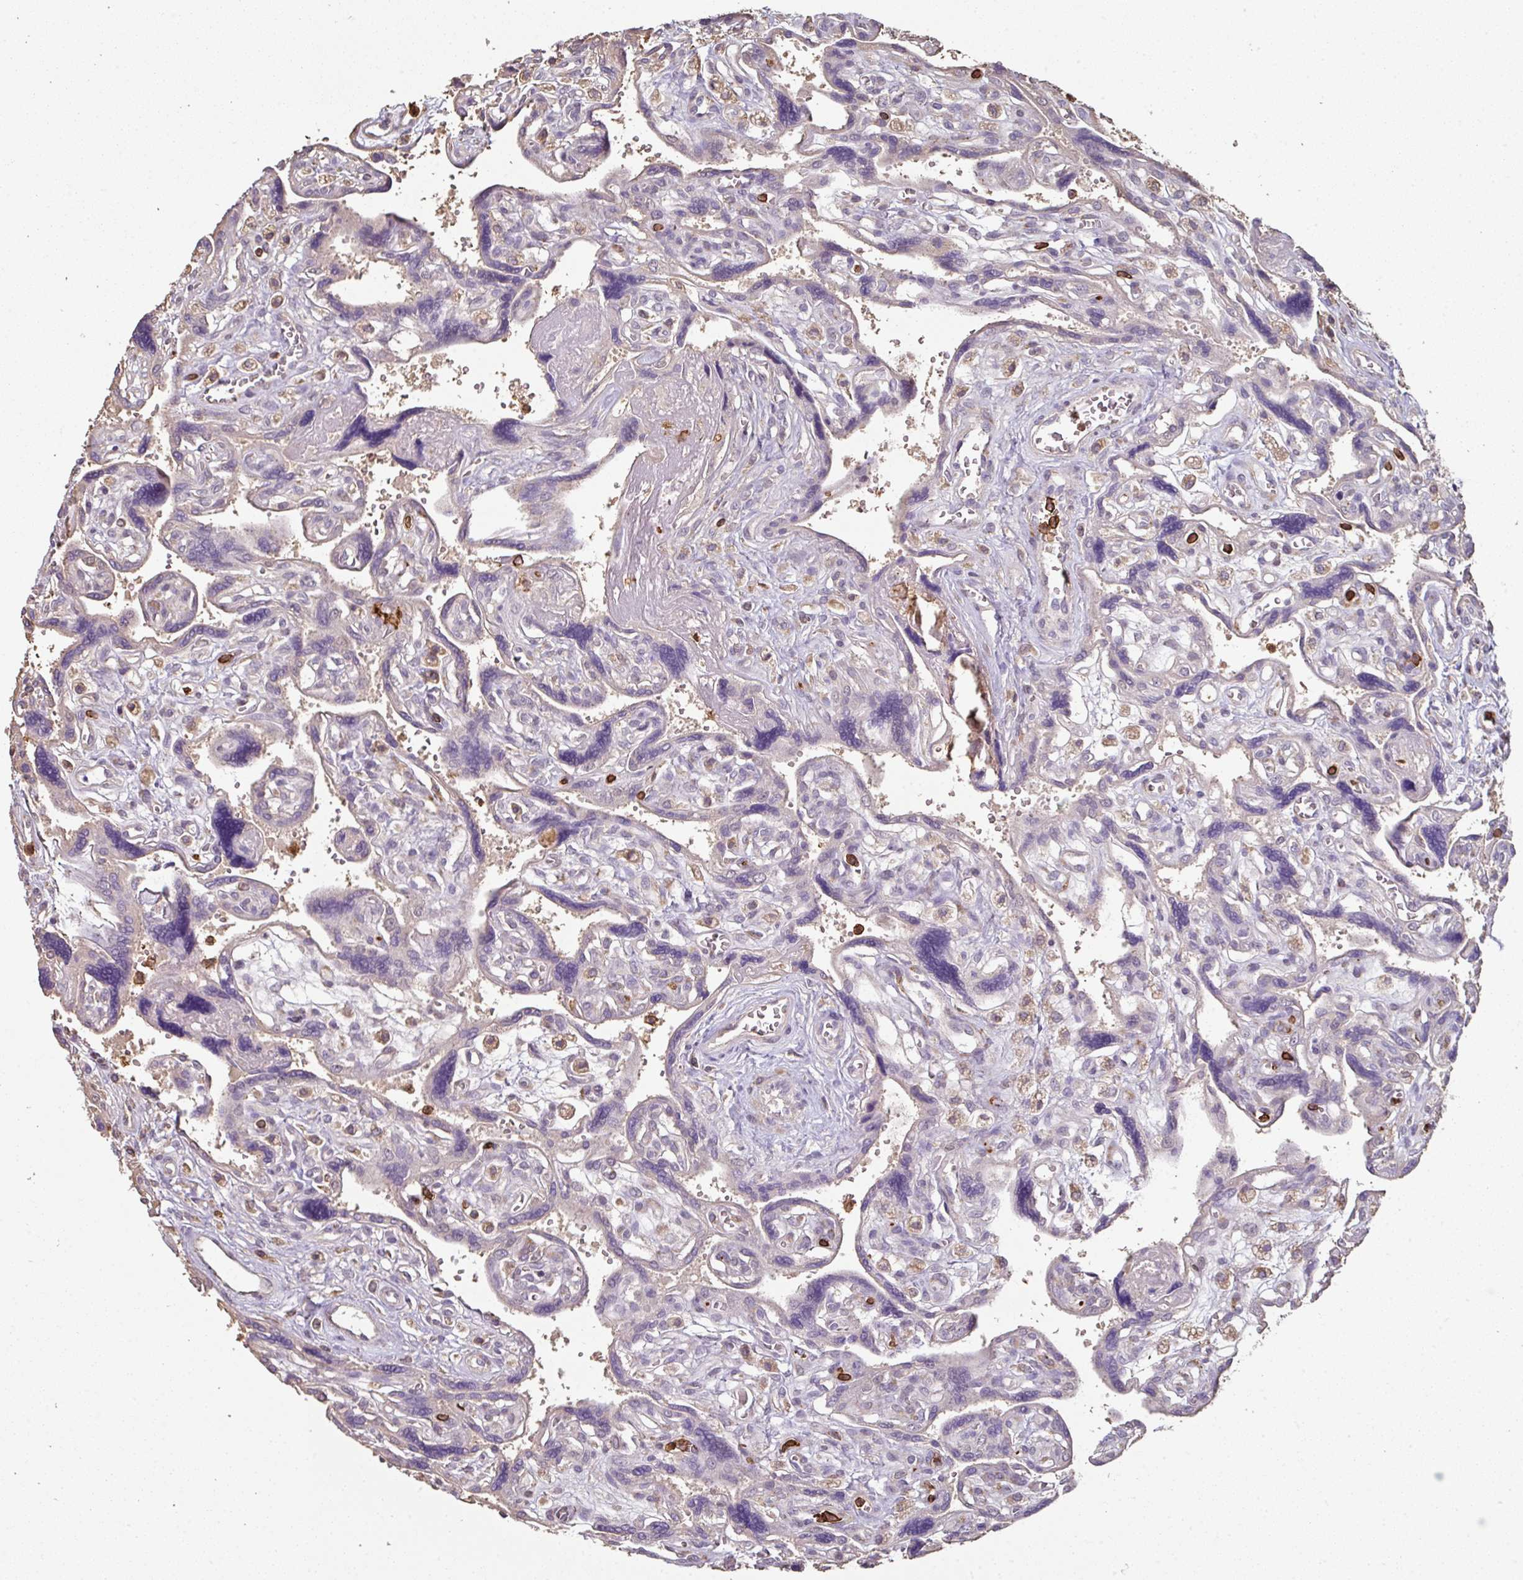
{"staining": {"intensity": "negative", "quantity": "none", "location": "none"}, "tissue": "placenta", "cell_type": "Trophoblastic cells", "image_type": "normal", "snomed": [{"axis": "morphology", "description": "Normal tissue, NOS"}, {"axis": "topography", "description": "Placenta"}], "caption": "IHC of normal placenta reveals no positivity in trophoblastic cells. Brightfield microscopy of immunohistochemistry stained with DAB (brown) and hematoxylin (blue), captured at high magnification.", "gene": "OLFML2B", "patient": {"sex": "female", "age": 39}}